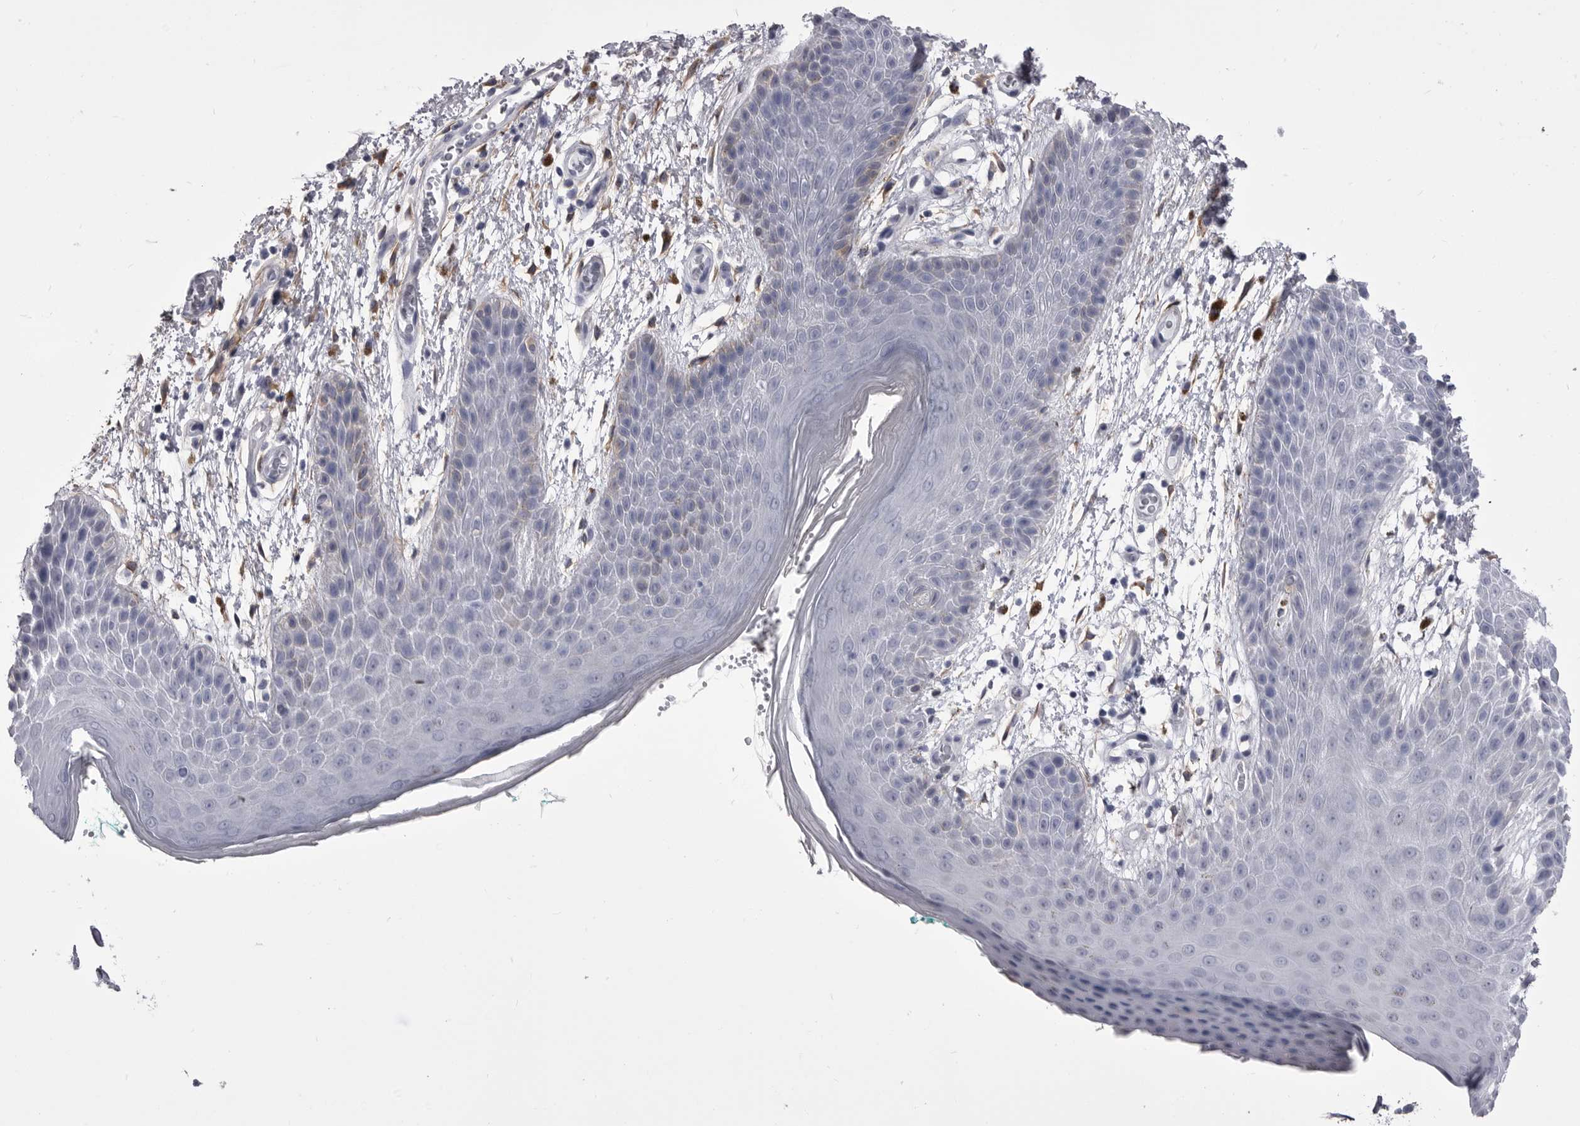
{"staining": {"intensity": "weak", "quantity": "<25%", "location": "cytoplasmic/membranous"}, "tissue": "skin", "cell_type": "Epidermal cells", "image_type": "normal", "snomed": [{"axis": "morphology", "description": "Normal tissue, NOS"}, {"axis": "topography", "description": "Anal"}], "caption": "Immunohistochemistry (IHC) histopathology image of normal skin: skin stained with DAB (3,3'-diaminobenzidine) demonstrates no significant protein staining in epidermal cells.", "gene": "ANK2", "patient": {"sex": "male", "age": 74}}